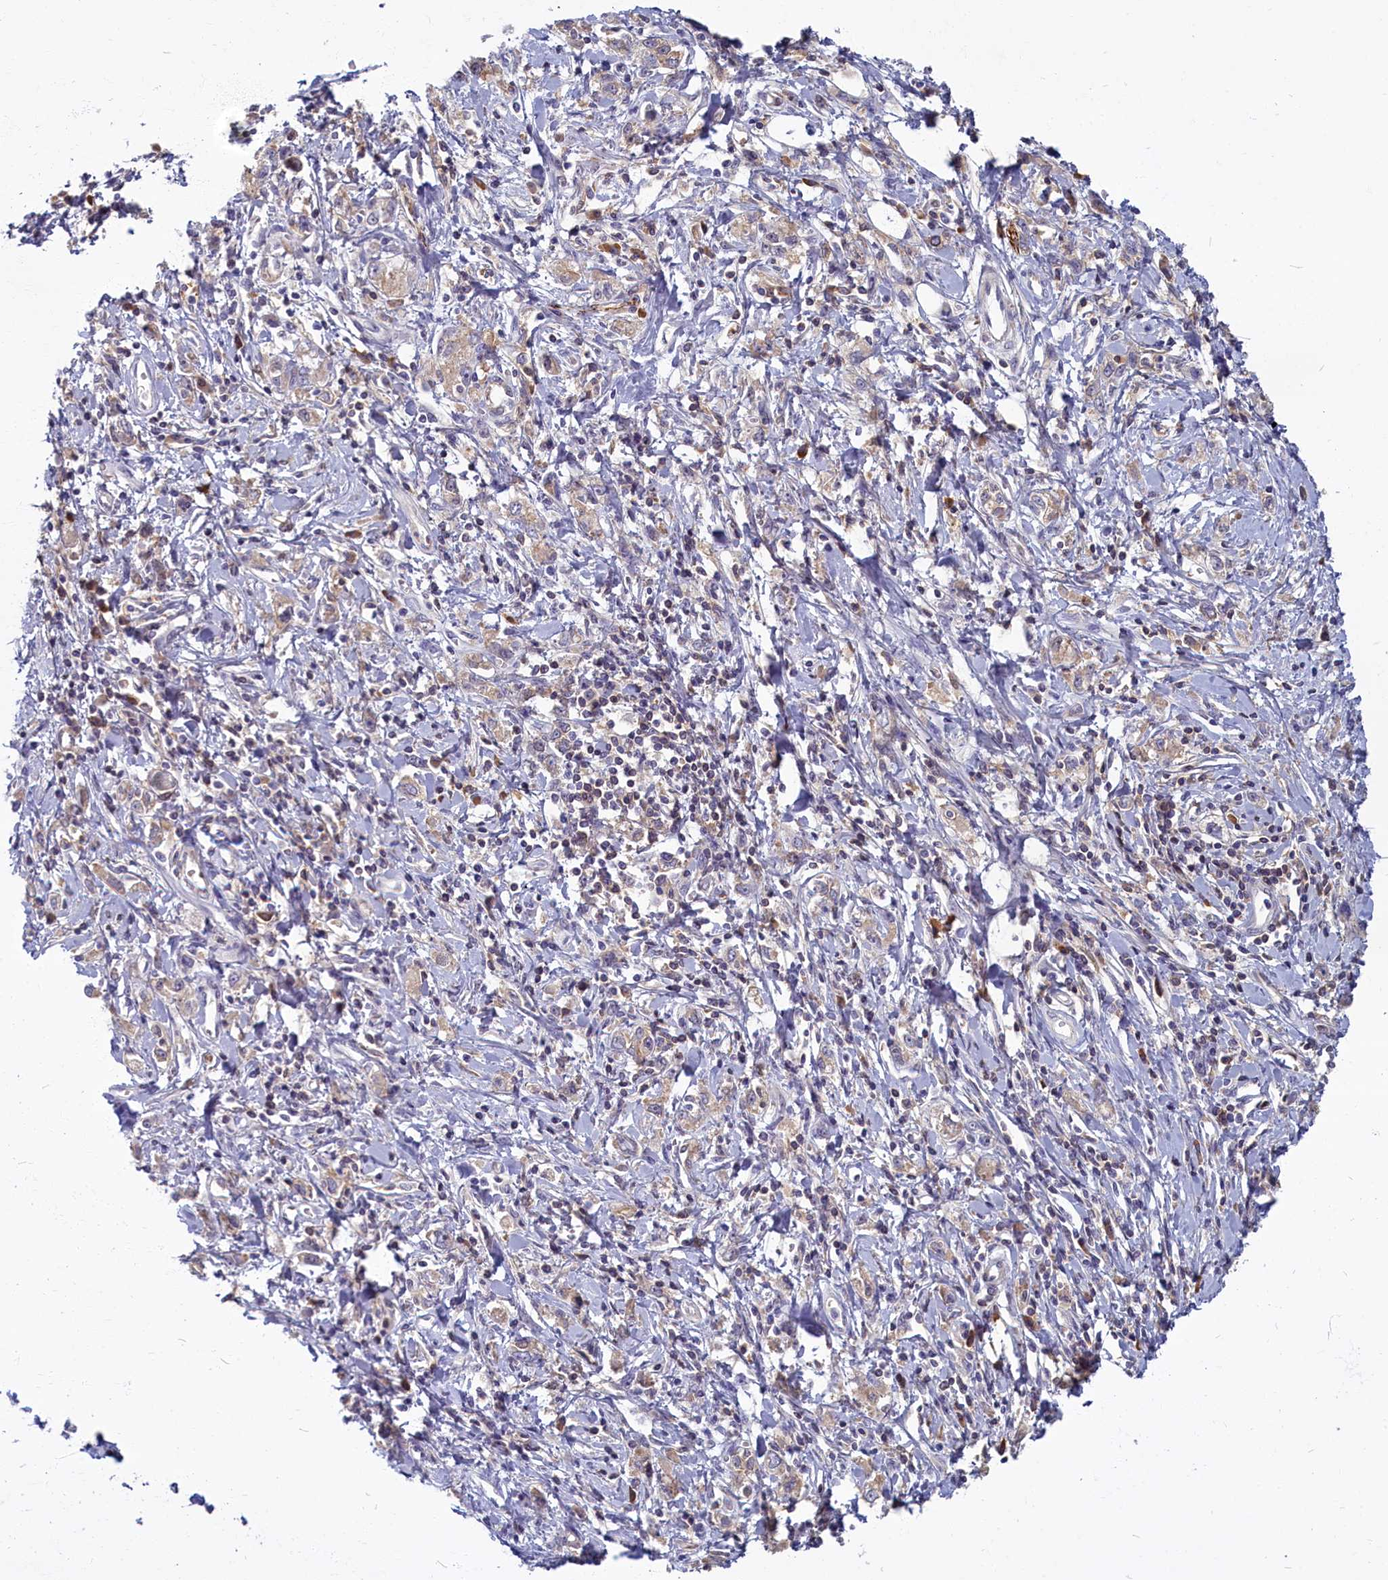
{"staining": {"intensity": "weak", "quantity": "25%-75%", "location": "cytoplasmic/membranous"}, "tissue": "stomach cancer", "cell_type": "Tumor cells", "image_type": "cancer", "snomed": [{"axis": "morphology", "description": "Adenocarcinoma, NOS"}, {"axis": "topography", "description": "Stomach"}], "caption": "The photomicrograph shows a brown stain indicating the presence of a protein in the cytoplasmic/membranous of tumor cells in adenocarcinoma (stomach).", "gene": "SV2C", "patient": {"sex": "female", "age": 76}}